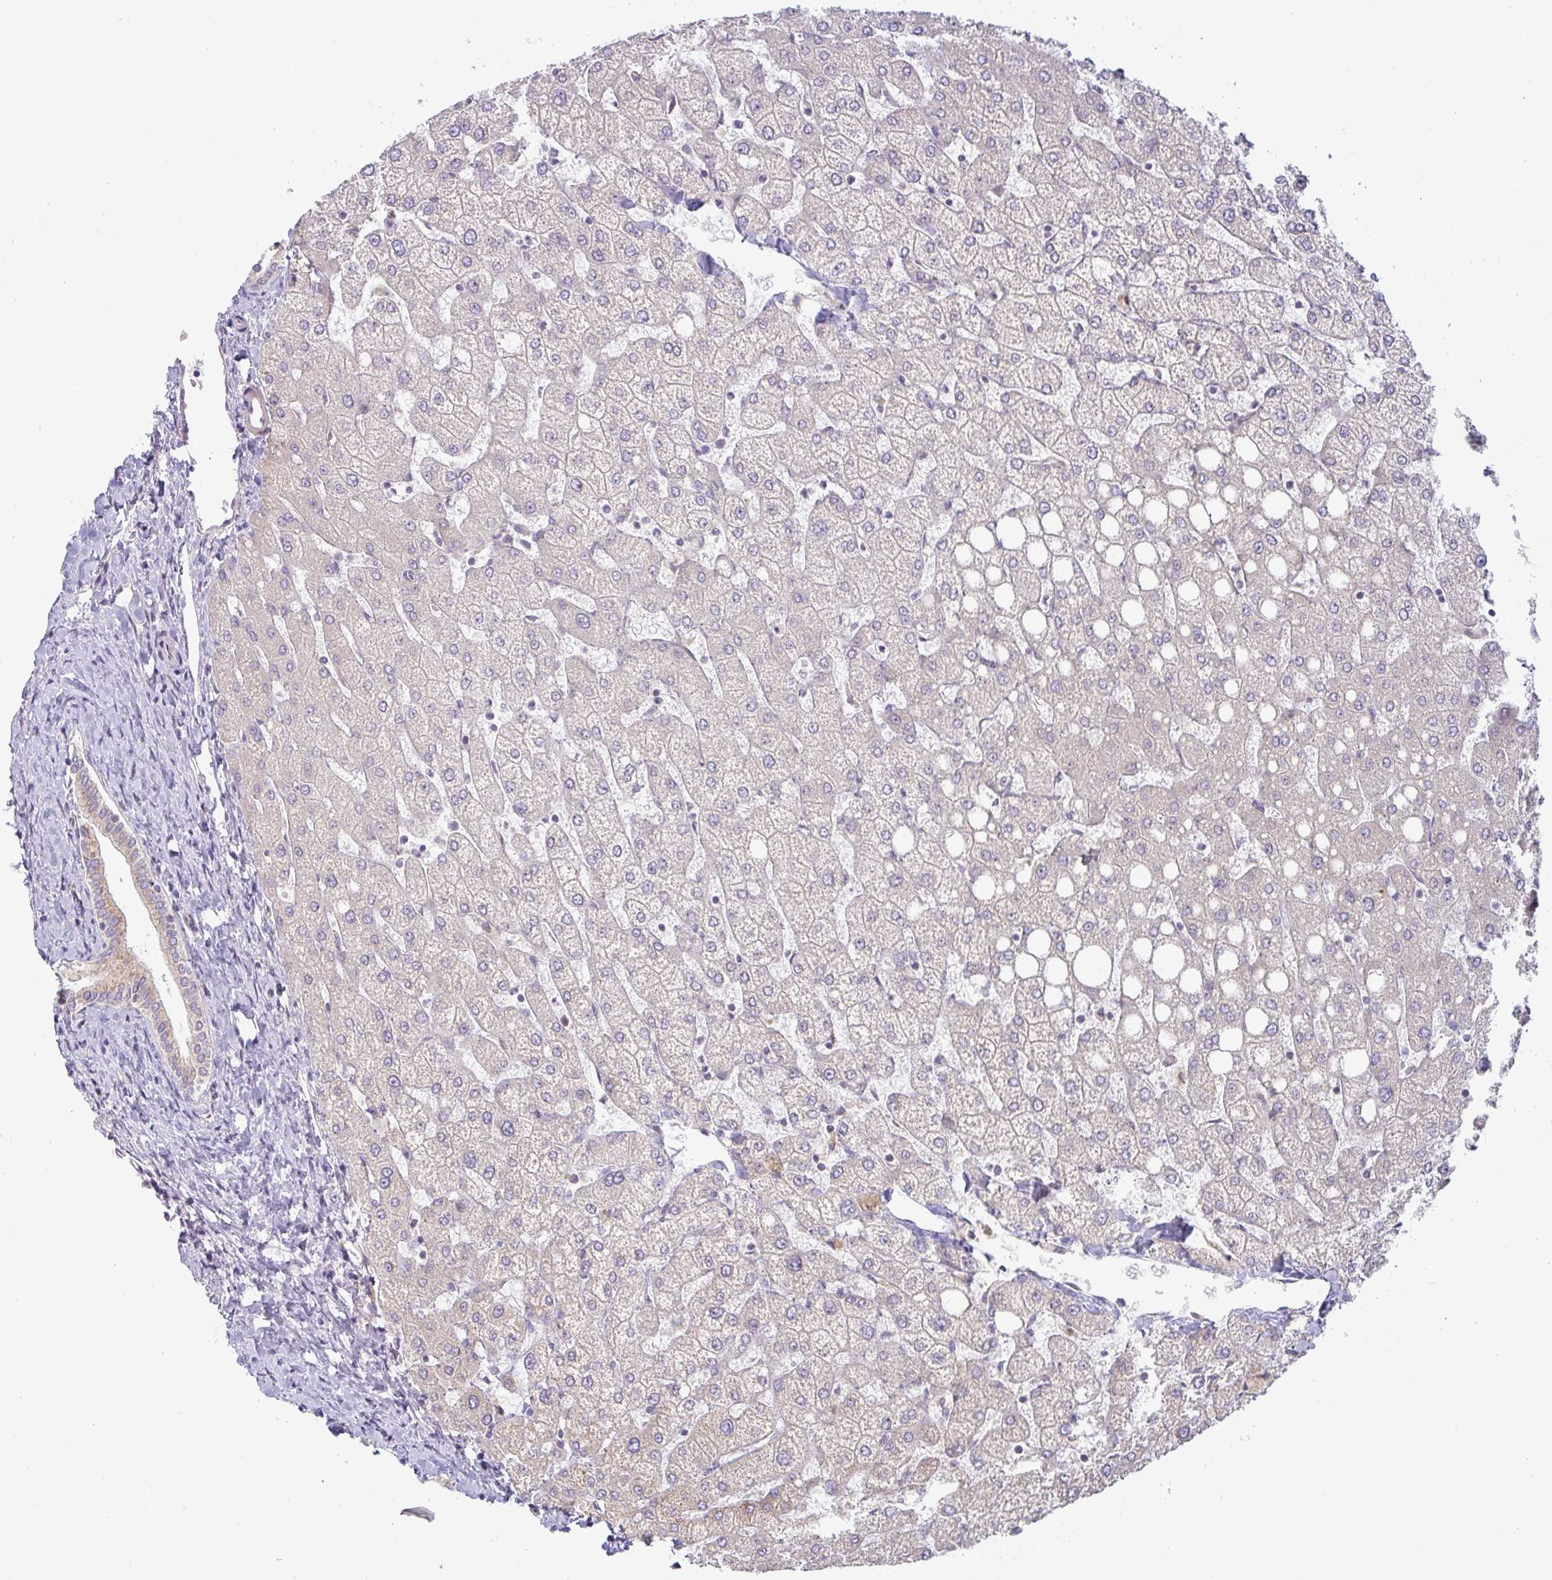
{"staining": {"intensity": "negative", "quantity": "none", "location": "none"}, "tissue": "liver", "cell_type": "Cholangiocytes", "image_type": "normal", "snomed": [{"axis": "morphology", "description": "Normal tissue, NOS"}, {"axis": "topography", "description": "Liver"}], "caption": "Immunohistochemistry of benign liver displays no positivity in cholangiocytes. (DAB immunohistochemistry (IHC) with hematoxylin counter stain).", "gene": "MOB1A", "patient": {"sex": "female", "age": 54}}